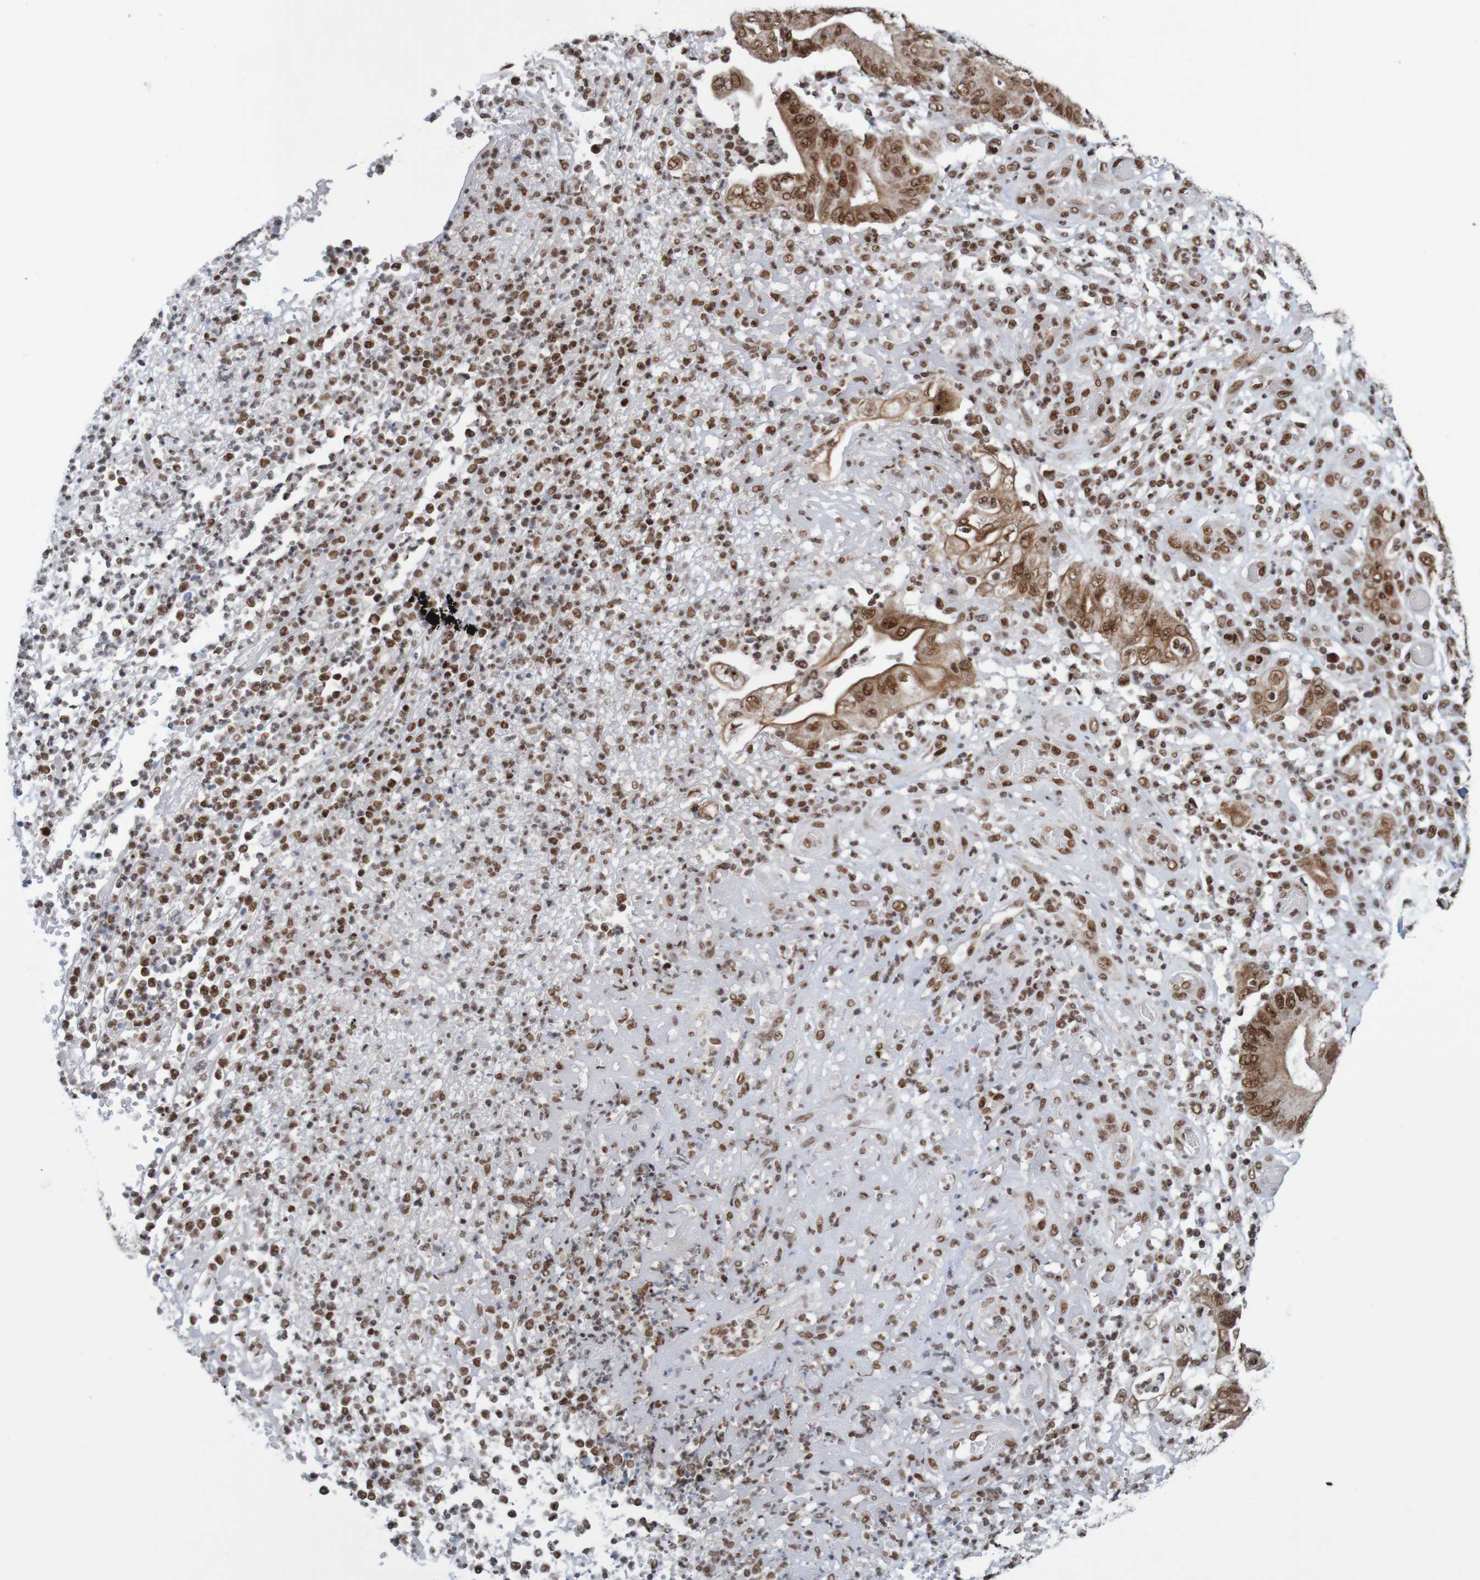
{"staining": {"intensity": "strong", "quantity": ">75%", "location": "nuclear"}, "tissue": "stomach cancer", "cell_type": "Tumor cells", "image_type": "cancer", "snomed": [{"axis": "morphology", "description": "Adenocarcinoma, NOS"}, {"axis": "topography", "description": "Stomach"}], "caption": "Tumor cells reveal high levels of strong nuclear expression in about >75% of cells in stomach adenocarcinoma.", "gene": "THRAP3", "patient": {"sex": "female", "age": 73}}